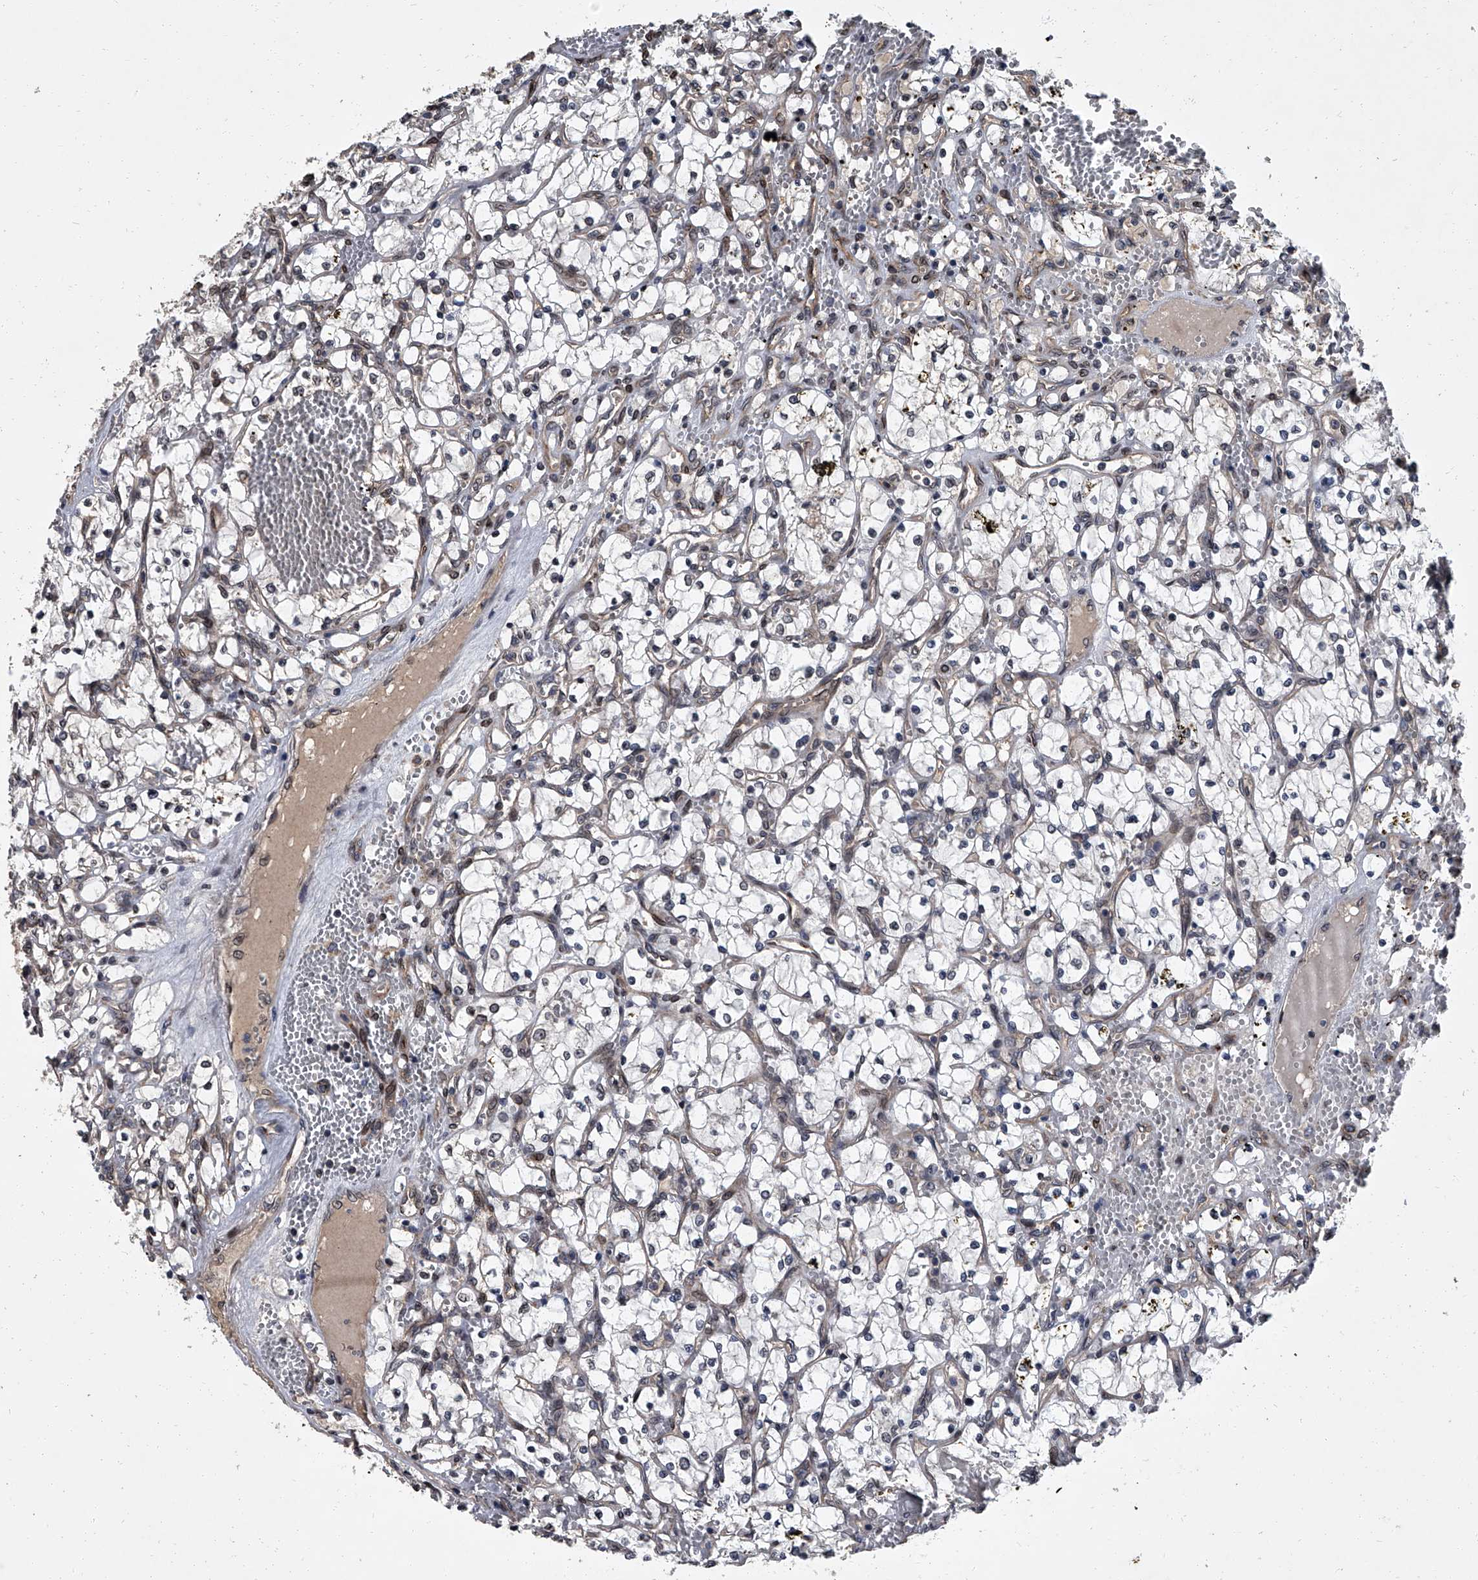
{"staining": {"intensity": "negative", "quantity": "none", "location": "none"}, "tissue": "renal cancer", "cell_type": "Tumor cells", "image_type": "cancer", "snomed": [{"axis": "morphology", "description": "Adenocarcinoma, NOS"}, {"axis": "topography", "description": "Kidney"}], "caption": "This is an IHC image of human renal cancer. There is no expression in tumor cells.", "gene": "LRRC8C", "patient": {"sex": "female", "age": 69}}